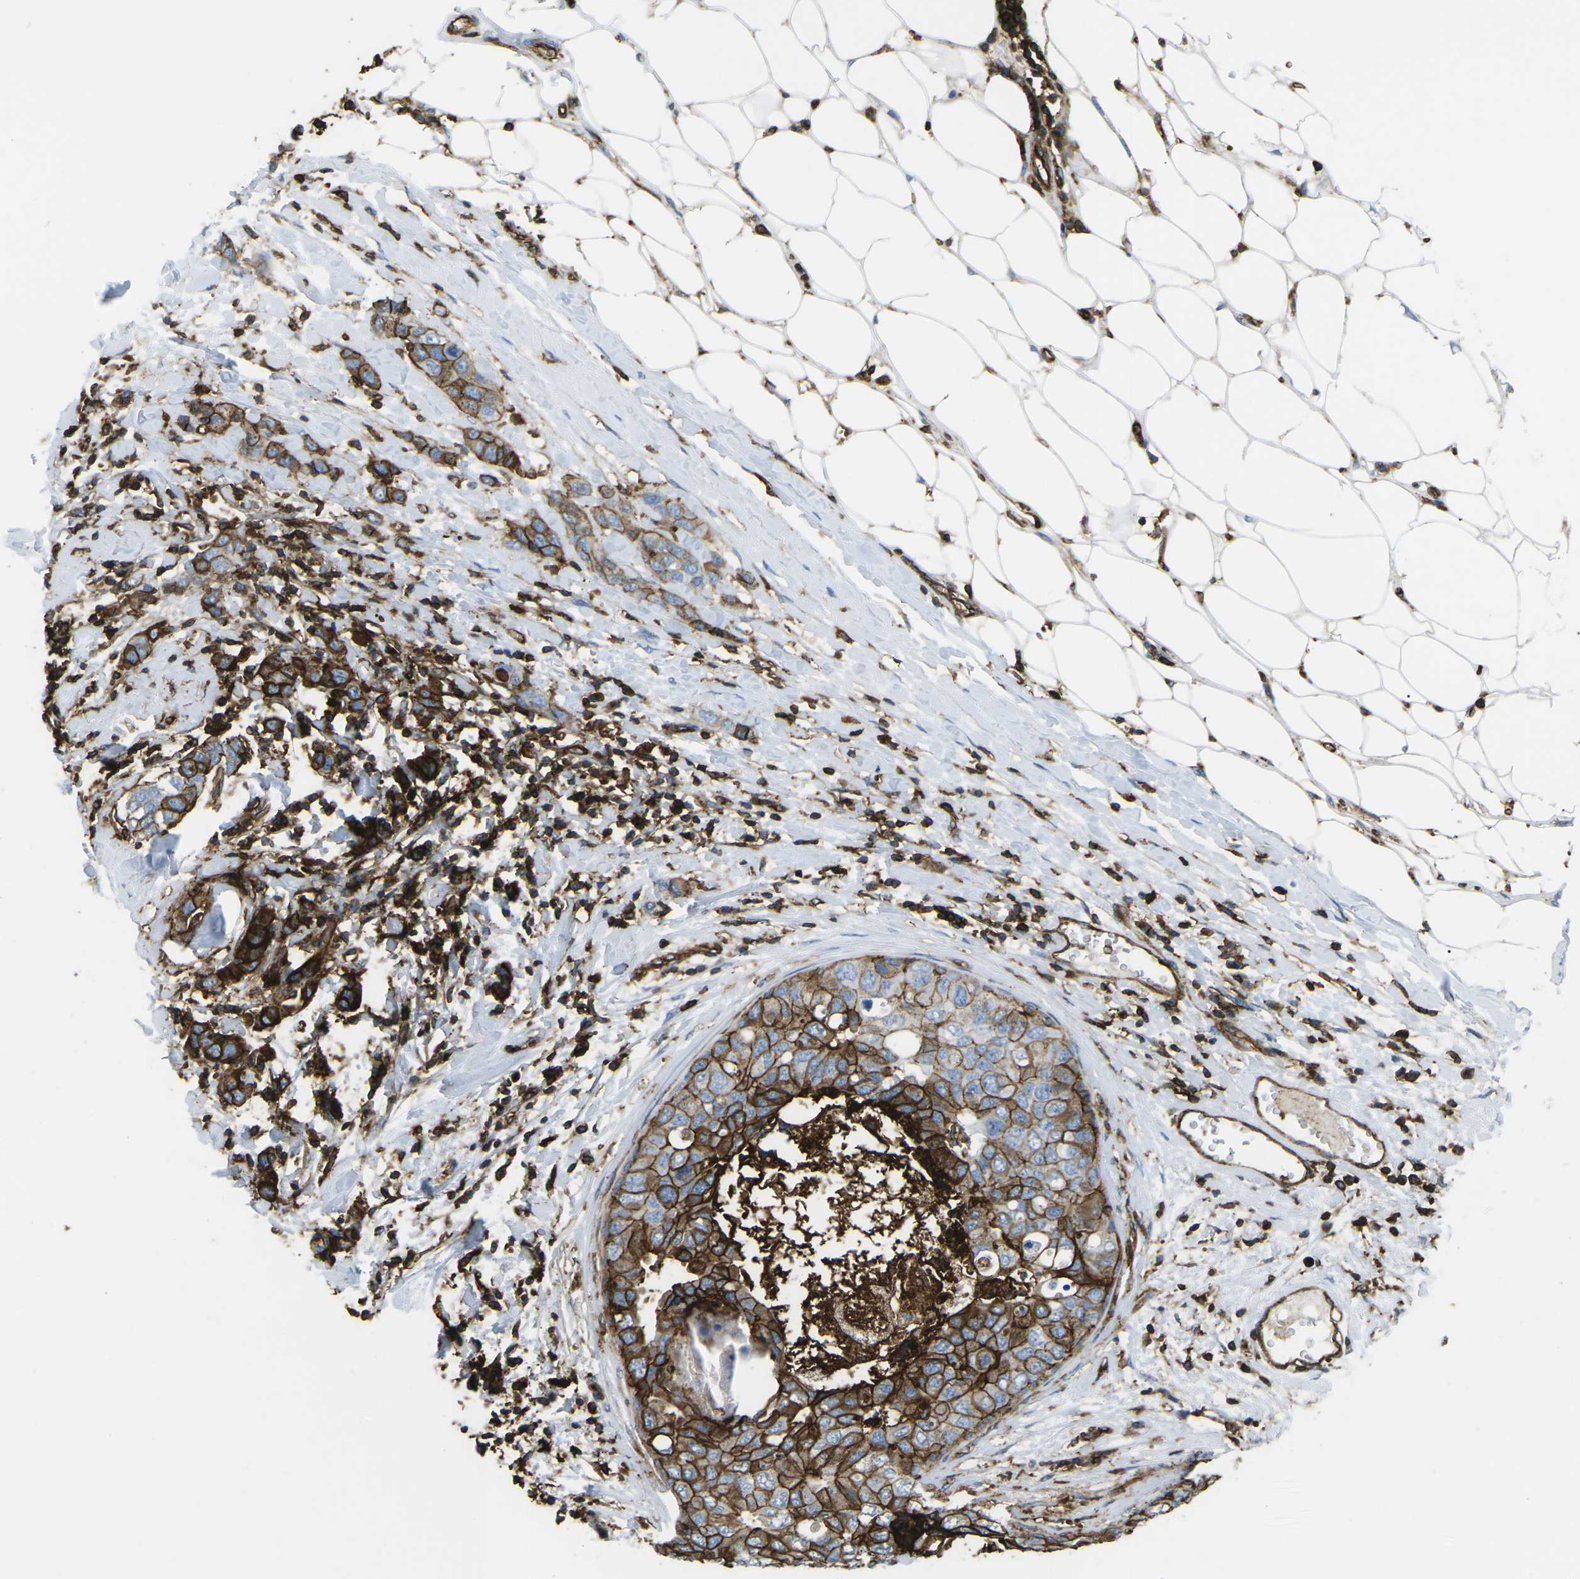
{"staining": {"intensity": "strong", "quantity": "25%-75%", "location": "cytoplasmic/membranous"}, "tissue": "breast cancer", "cell_type": "Tumor cells", "image_type": "cancer", "snomed": [{"axis": "morphology", "description": "Duct carcinoma"}, {"axis": "topography", "description": "Breast"}], "caption": "Immunohistochemistry (IHC) of human breast infiltrating ductal carcinoma shows high levels of strong cytoplasmic/membranous expression in about 25%-75% of tumor cells.", "gene": "HLA-B", "patient": {"sex": "female", "age": 50}}